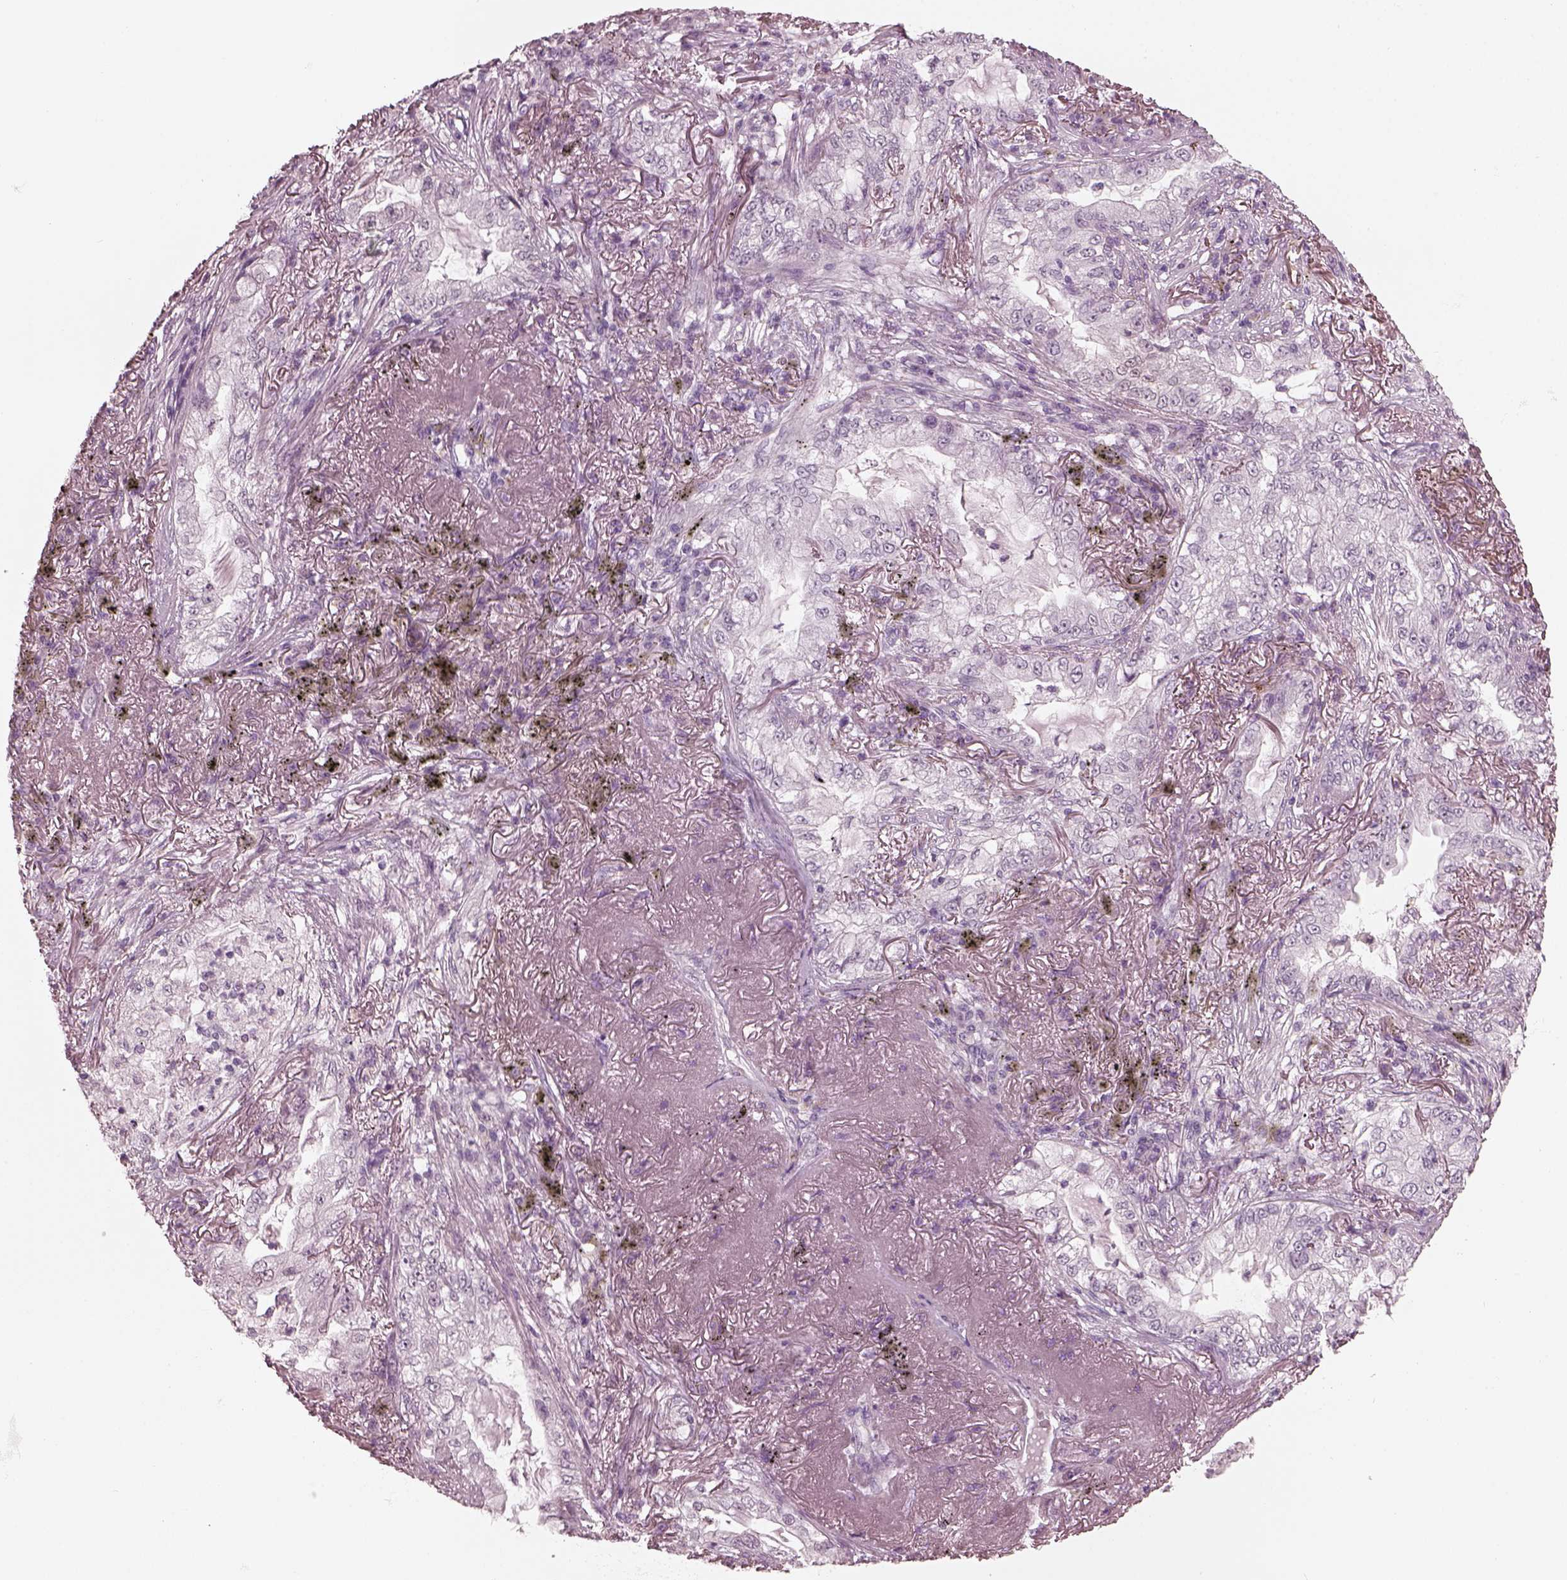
{"staining": {"intensity": "negative", "quantity": "none", "location": "none"}, "tissue": "lung cancer", "cell_type": "Tumor cells", "image_type": "cancer", "snomed": [{"axis": "morphology", "description": "Adenocarcinoma, NOS"}, {"axis": "topography", "description": "Lung"}], "caption": "DAB immunohistochemical staining of lung cancer shows no significant expression in tumor cells.", "gene": "OPTC", "patient": {"sex": "female", "age": 73}}